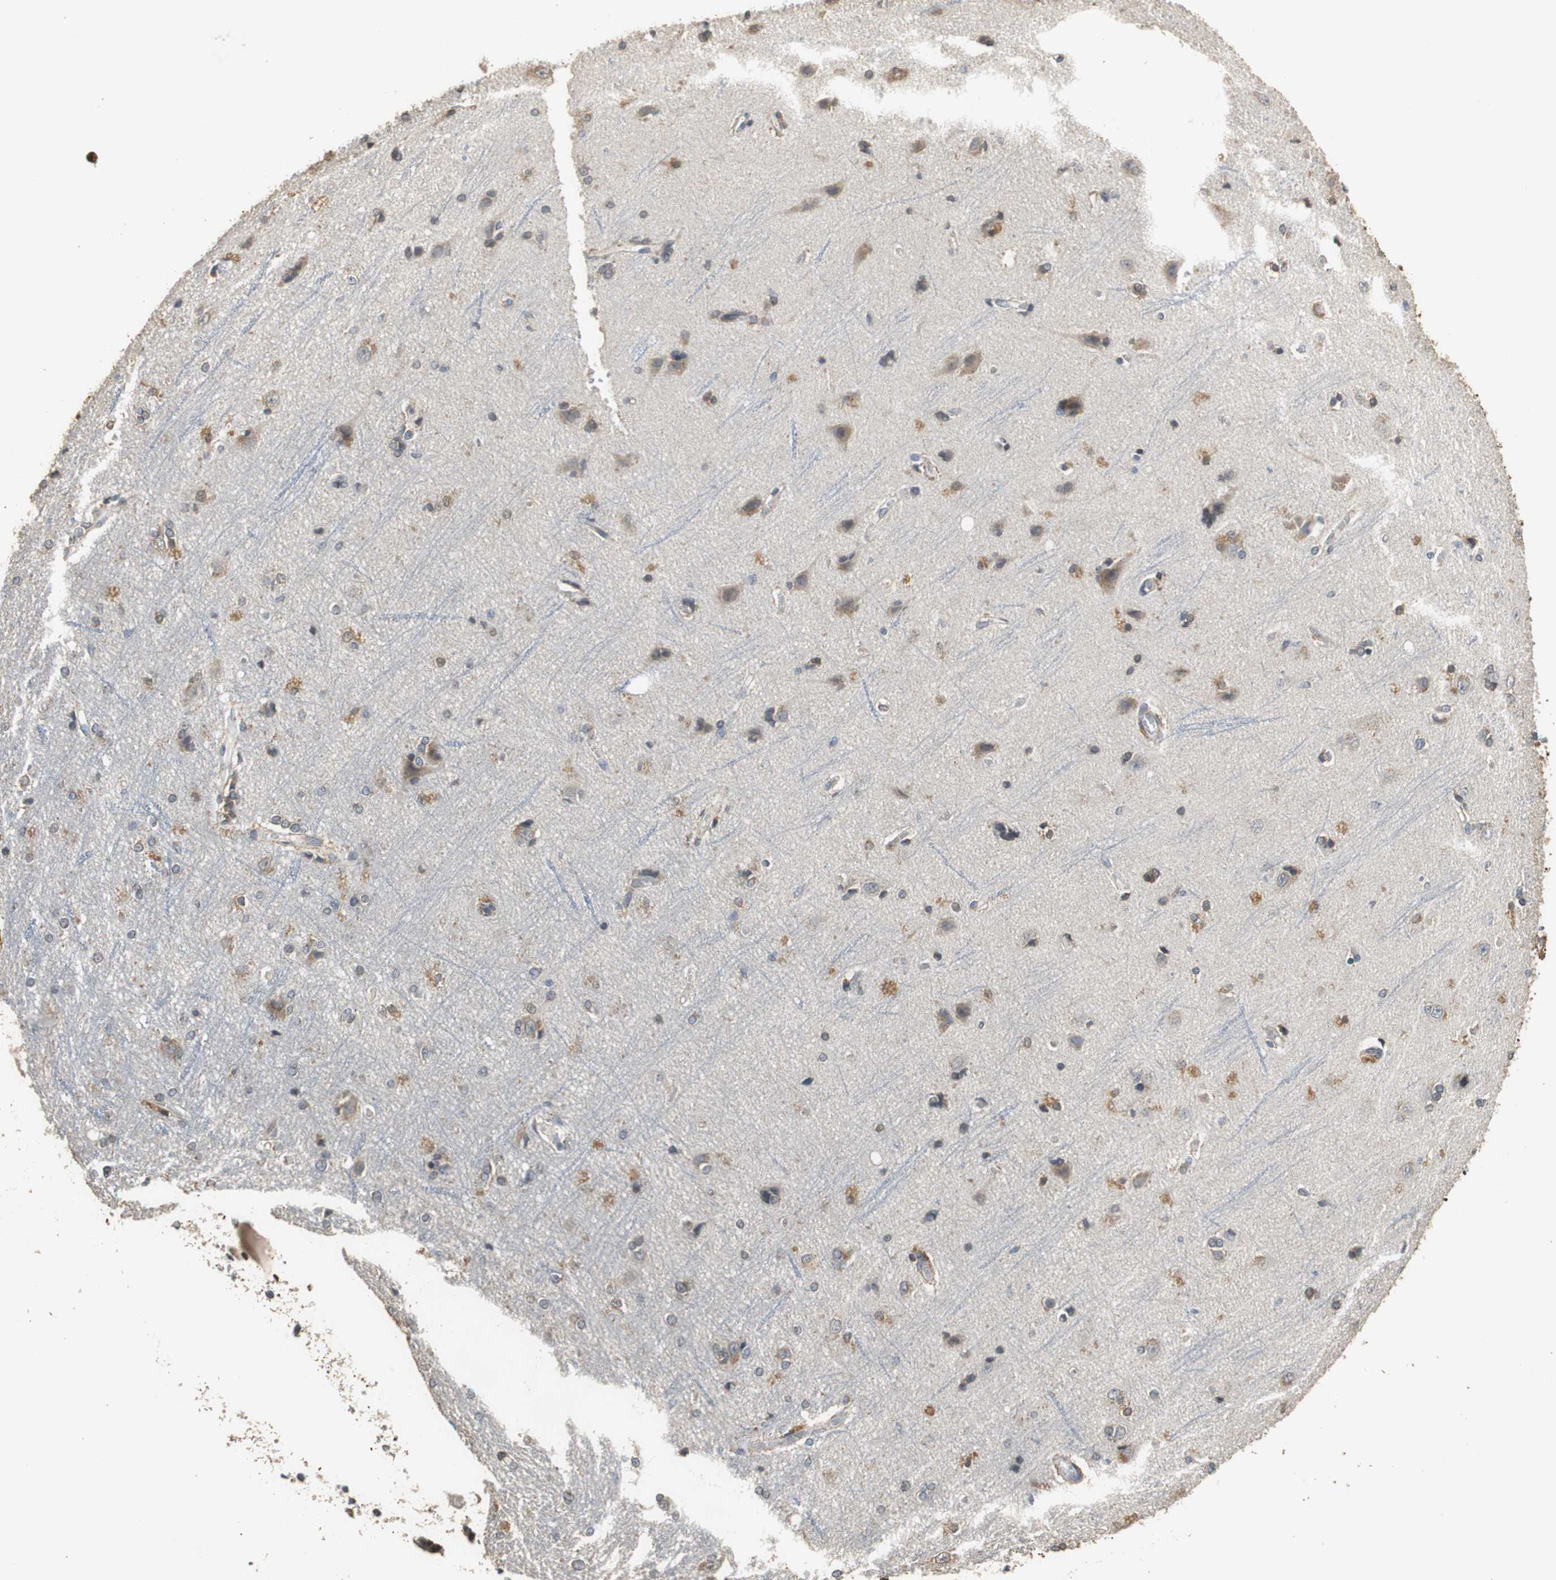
{"staining": {"intensity": "weak", "quantity": "25%-75%", "location": "cytoplasmic/membranous"}, "tissue": "cerebral cortex", "cell_type": "Endothelial cells", "image_type": "normal", "snomed": [{"axis": "morphology", "description": "Normal tissue, NOS"}, {"axis": "topography", "description": "Cerebral cortex"}], "caption": "This micrograph exhibits immunohistochemistry (IHC) staining of normal cerebral cortex, with low weak cytoplasmic/membranous positivity in about 25%-75% of endothelial cells.", "gene": "HMGCL", "patient": {"sex": "female", "age": 54}}